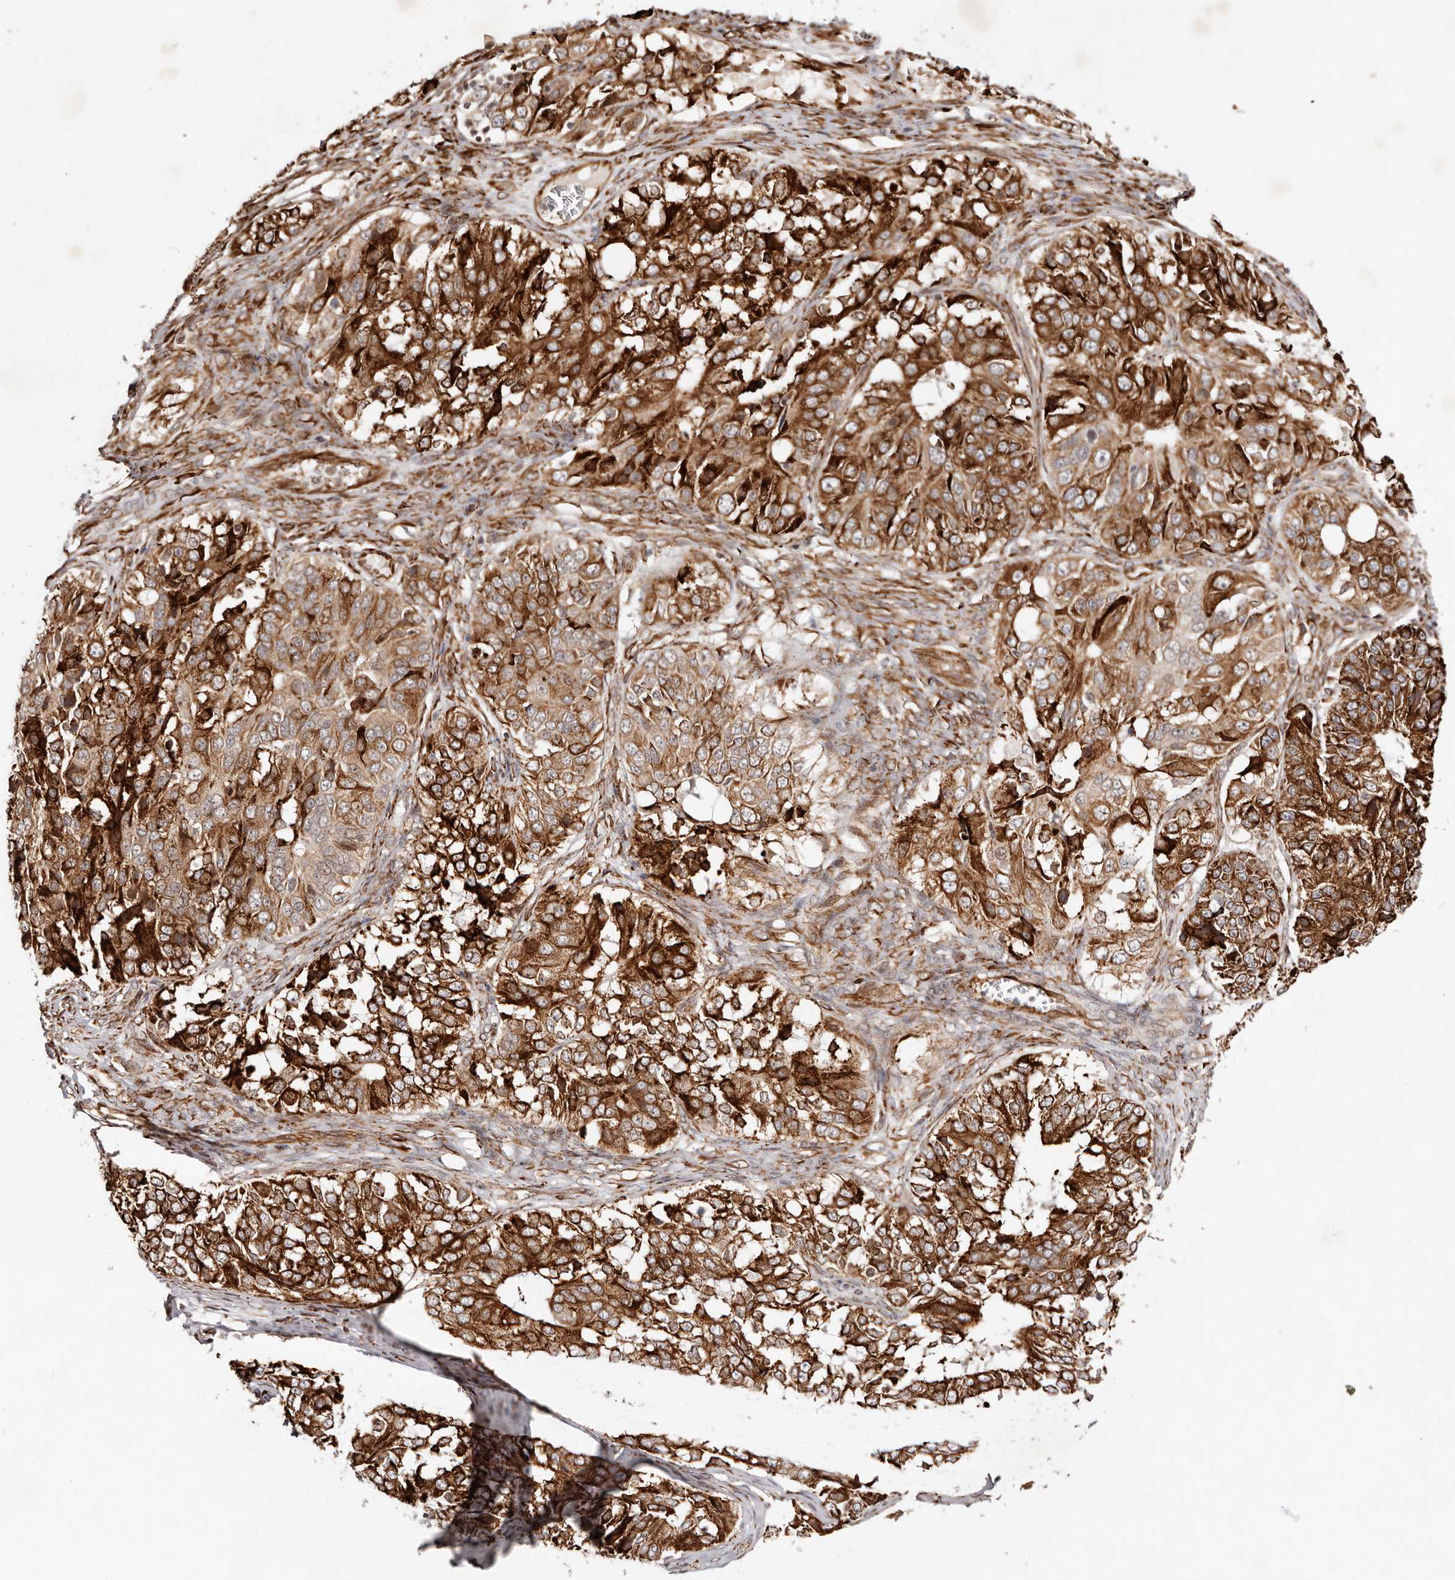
{"staining": {"intensity": "strong", "quantity": ">75%", "location": "cytoplasmic/membranous"}, "tissue": "ovarian cancer", "cell_type": "Tumor cells", "image_type": "cancer", "snomed": [{"axis": "morphology", "description": "Carcinoma, endometroid"}, {"axis": "topography", "description": "Ovary"}], "caption": "Immunohistochemistry (IHC) photomicrograph of neoplastic tissue: human endometroid carcinoma (ovarian) stained using IHC displays high levels of strong protein expression localized specifically in the cytoplasmic/membranous of tumor cells, appearing as a cytoplasmic/membranous brown color.", "gene": "BCL2L15", "patient": {"sex": "female", "age": 51}}